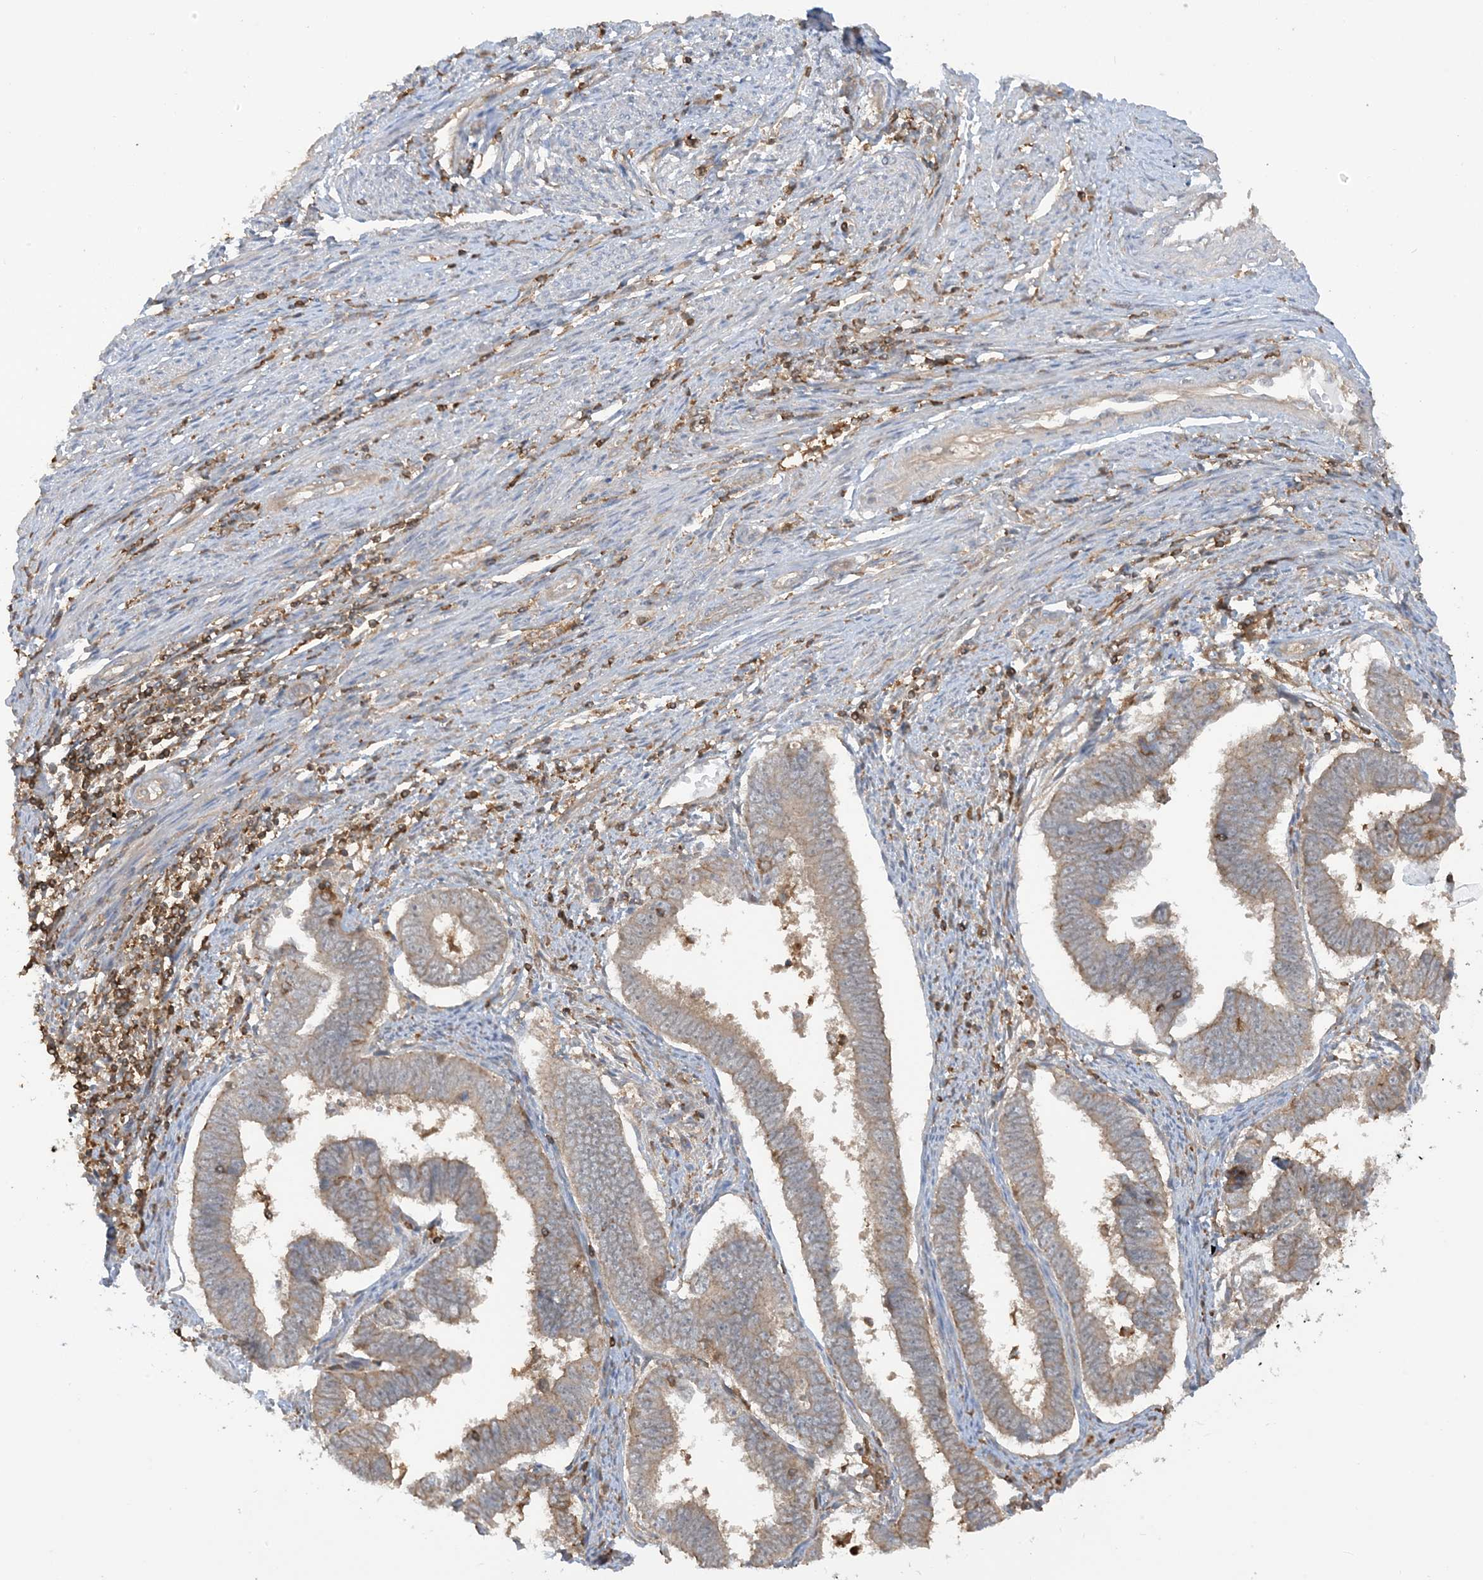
{"staining": {"intensity": "weak", "quantity": "25%-75%", "location": "cytoplasmic/membranous"}, "tissue": "endometrial cancer", "cell_type": "Tumor cells", "image_type": "cancer", "snomed": [{"axis": "morphology", "description": "Adenocarcinoma, NOS"}, {"axis": "topography", "description": "Endometrium"}], "caption": "Protein analysis of adenocarcinoma (endometrial) tissue displays weak cytoplasmic/membranous staining in about 25%-75% of tumor cells.", "gene": "CAPZB", "patient": {"sex": "female", "age": 75}}